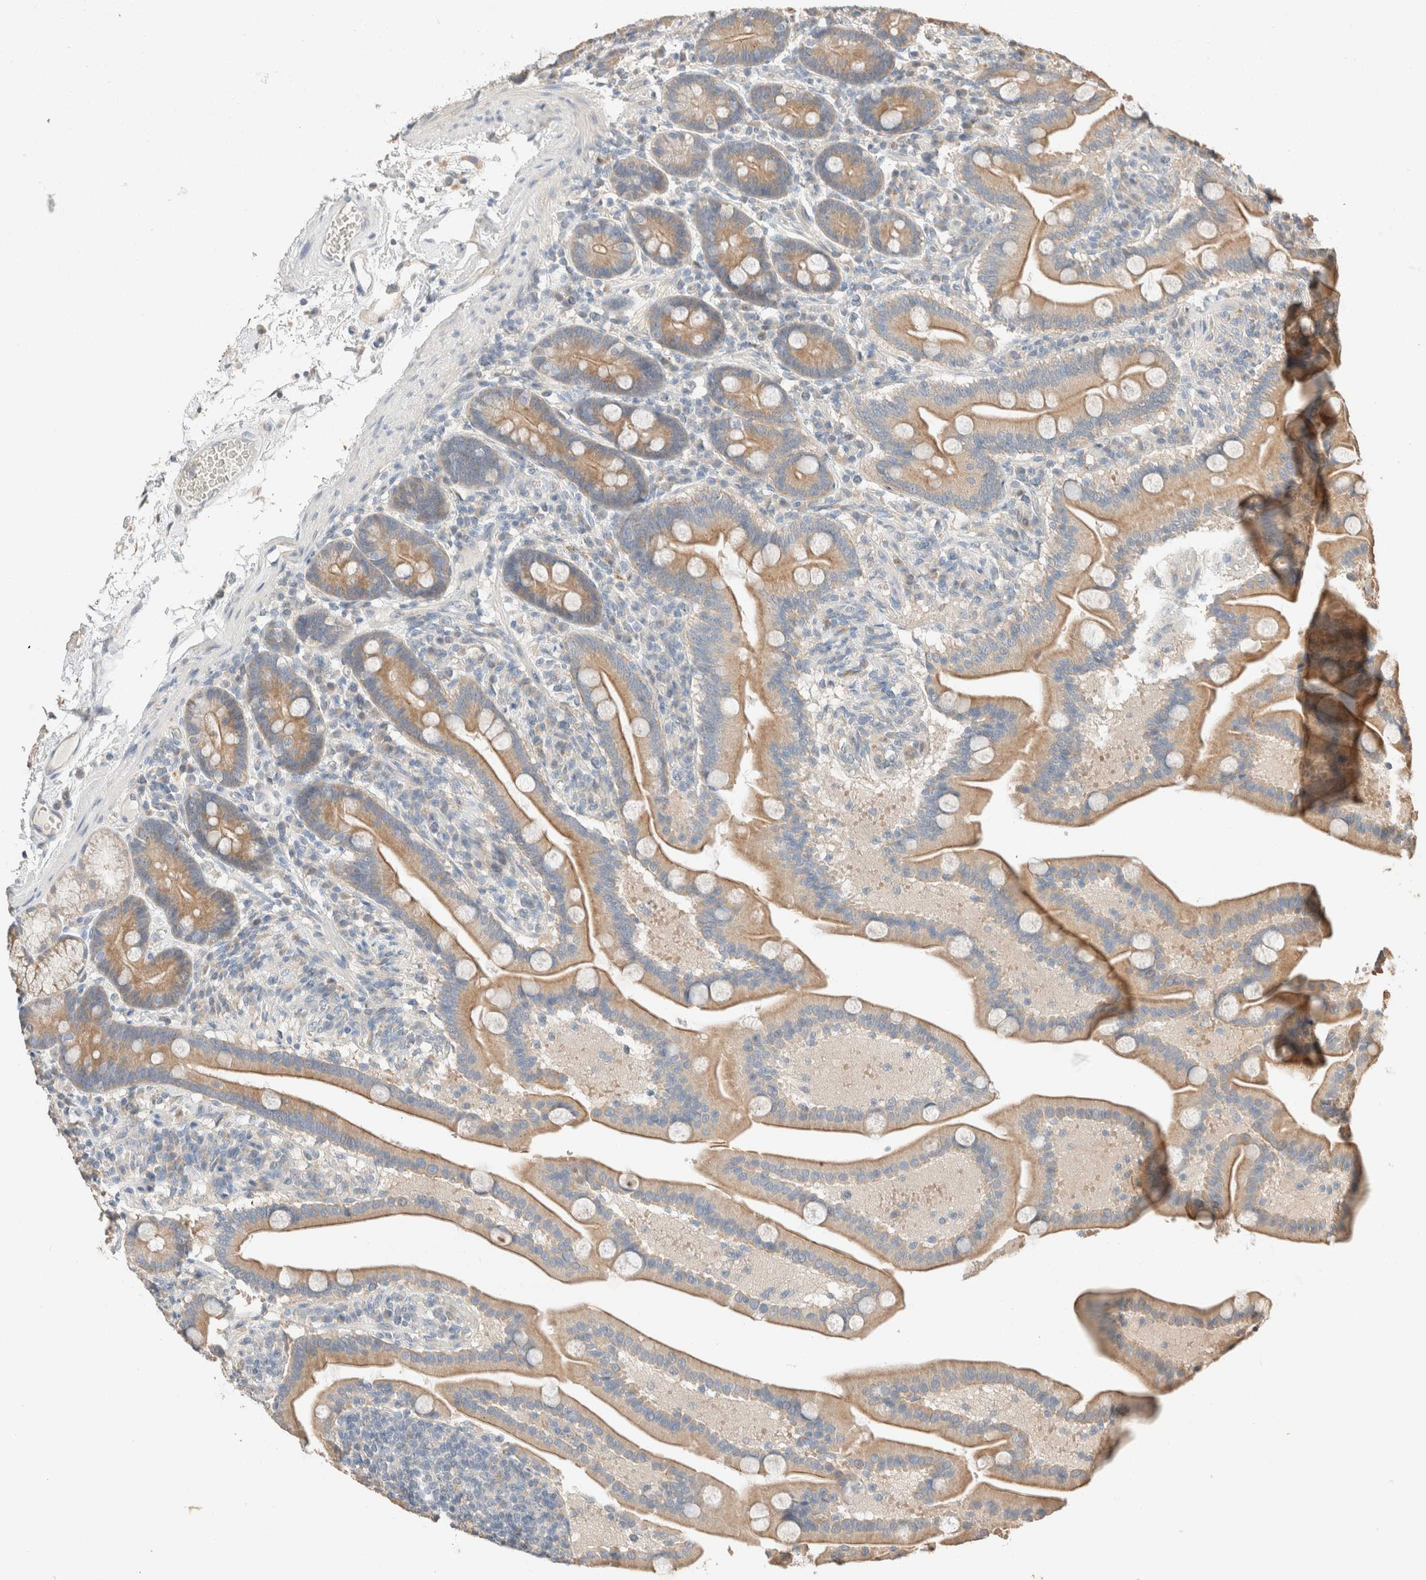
{"staining": {"intensity": "moderate", "quantity": ">75%", "location": "cytoplasmic/membranous"}, "tissue": "duodenum", "cell_type": "Glandular cells", "image_type": "normal", "snomed": [{"axis": "morphology", "description": "Normal tissue, NOS"}, {"axis": "topography", "description": "Duodenum"}], "caption": "Immunohistochemical staining of benign duodenum demonstrates >75% levels of moderate cytoplasmic/membranous protein staining in about >75% of glandular cells. Nuclei are stained in blue.", "gene": "TUBD1", "patient": {"sex": "male", "age": 54}}